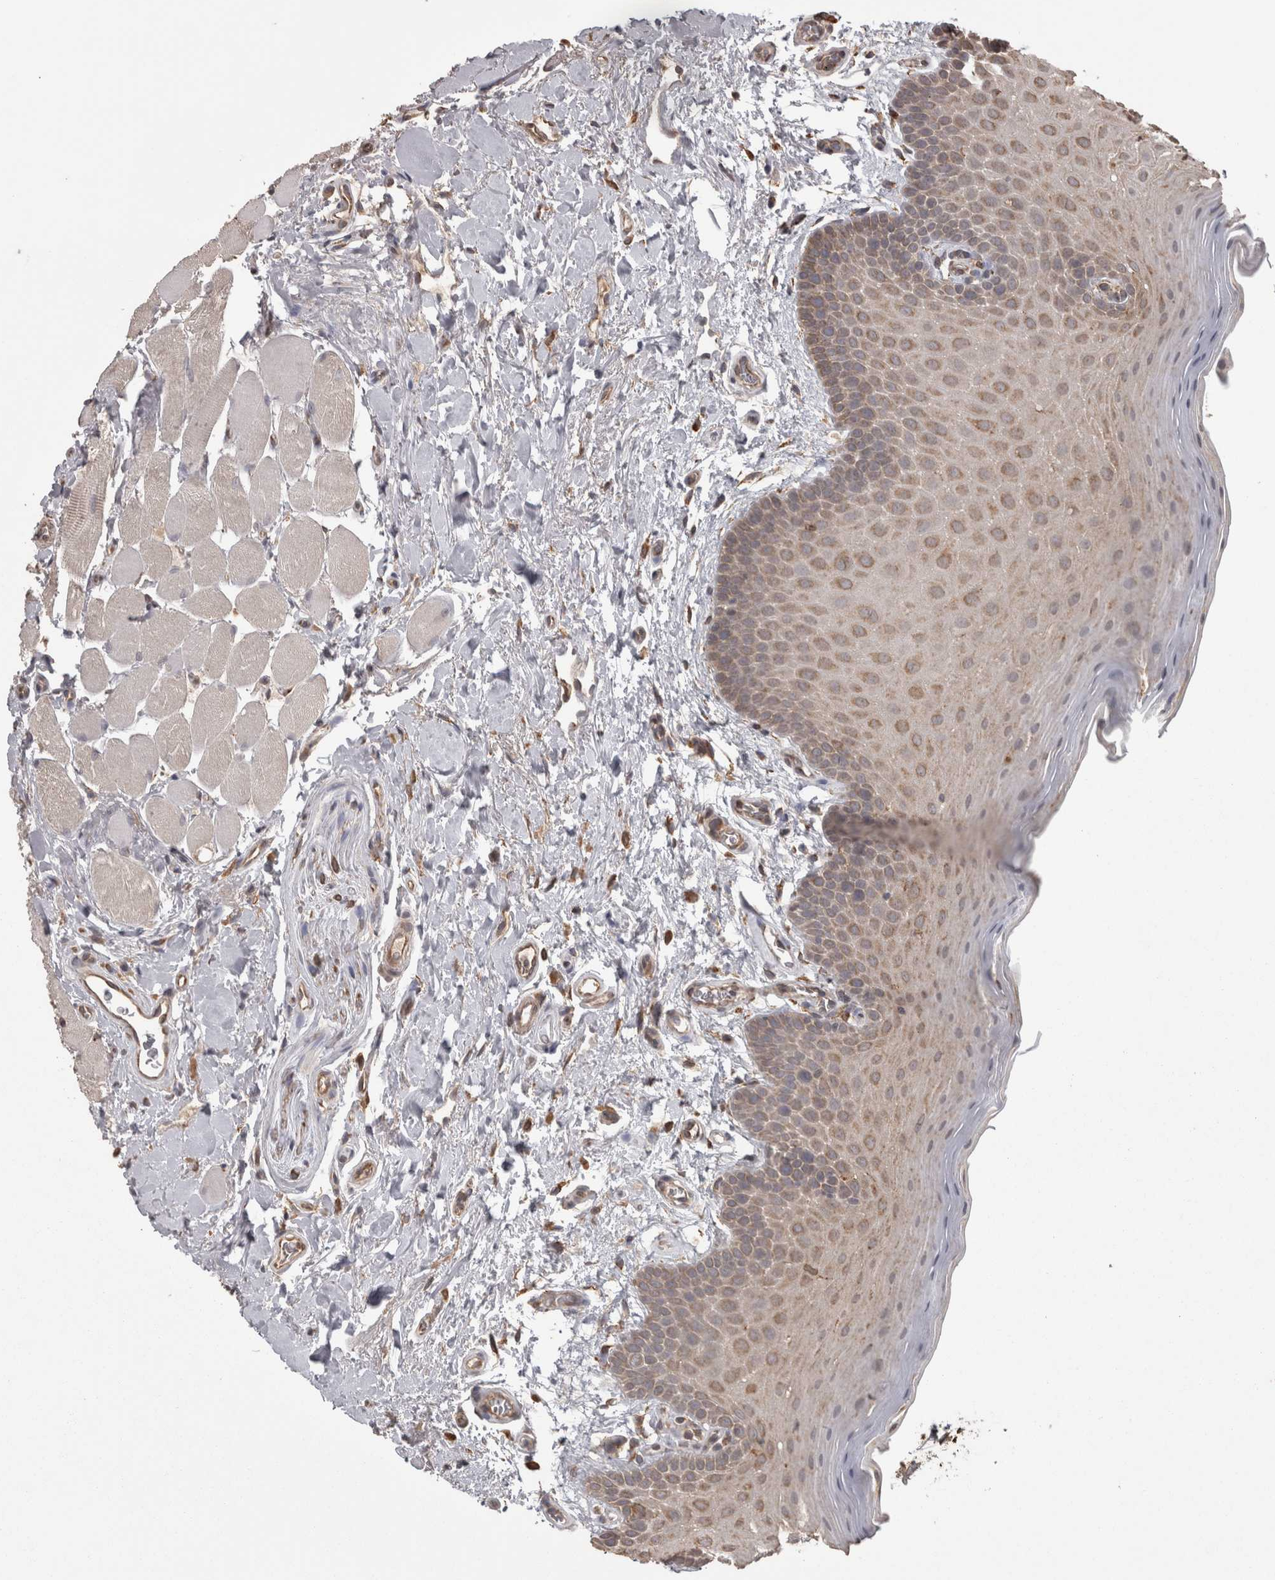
{"staining": {"intensity": "weak", "quantity": "25%-75%", "location": "cytoplasmic/membranous"}, "tissue": "oral mucosa", "cell_type": "Squamous epithelial cells", "image_type": "normal", "snomed": [{"axis": "morphology", "description": "Normal tissue, NOS"}, {"axis": "topography", "description": "Oral tissue"}], "caption": "Protein analysis of normal oral mucosa exhibits weak cytoplasmic/membranous staining in approximately 25%-75% of squamous epithelial cells. The staining was performed using DAB, with brown indicating positive protein expression. Nuclei are stained blue with hematoxylin.", "gene": "PON2", "patient": {"sex": "male", "age": 62}}